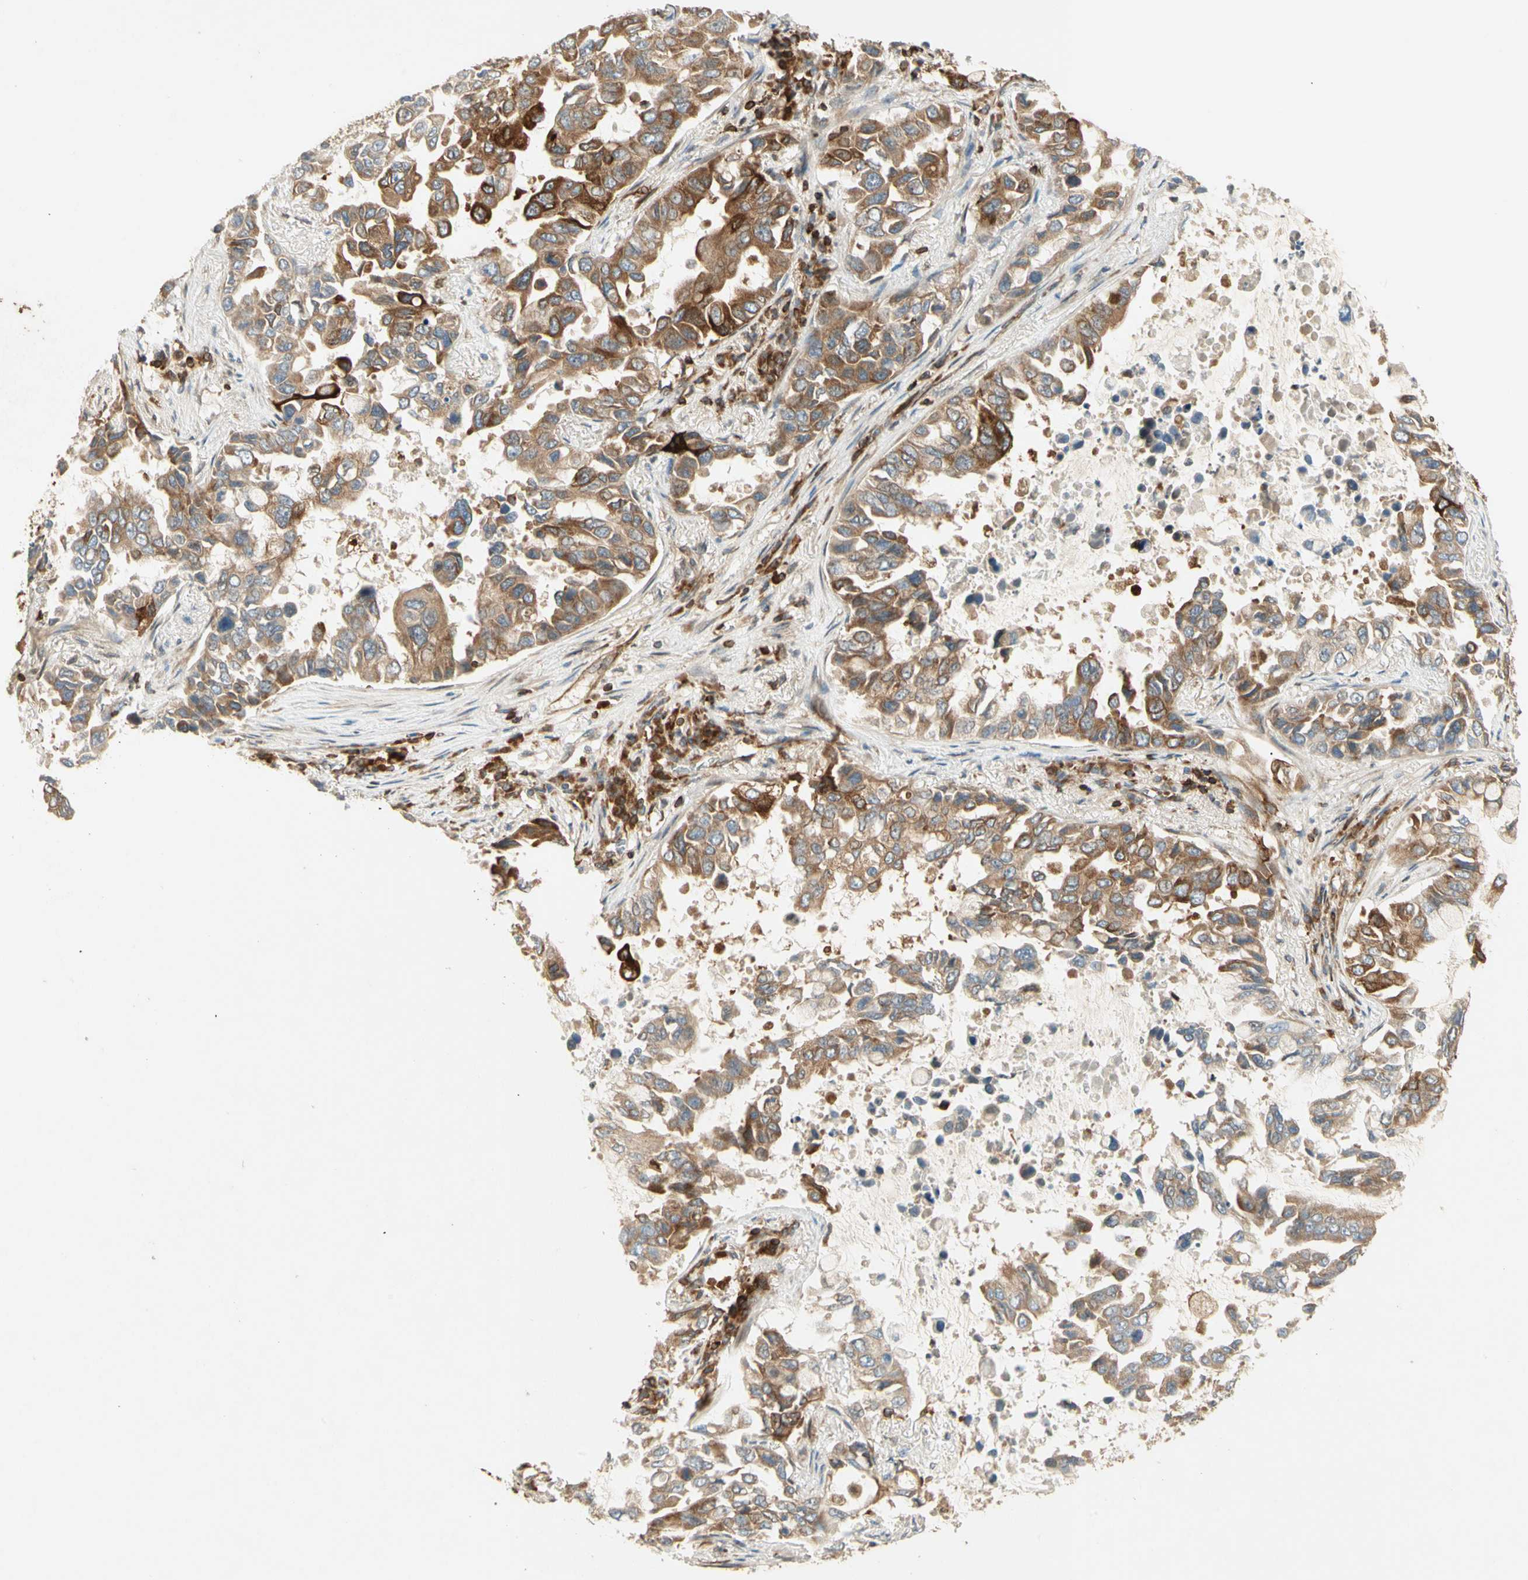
{"staining": {"intensity": "strong", "quantity": ">75%", "location": "cytoplasmic/membranous"}, "tissue": "lung cancer", "cell_type": "Tumor cells", "image_type": "cancer", "snomed": [{"axis": "morphology", "description": "Adenocarcinoma, NOS"}, {"axis": "topography", "description": "Lung"}], "caption": "Protein analysis of adenocarcinoma (lung) tissue shows strong cytoplasmic/membranous expression in about >75% of tumor cells. The staining was performed using DAB to visualize the protein expression in brown, while the nuclei were stained in blue with hematoxylin (Magnification: 20x).", "gene": "TAPBP", "patient": {"sex": "male", "age": 64}}